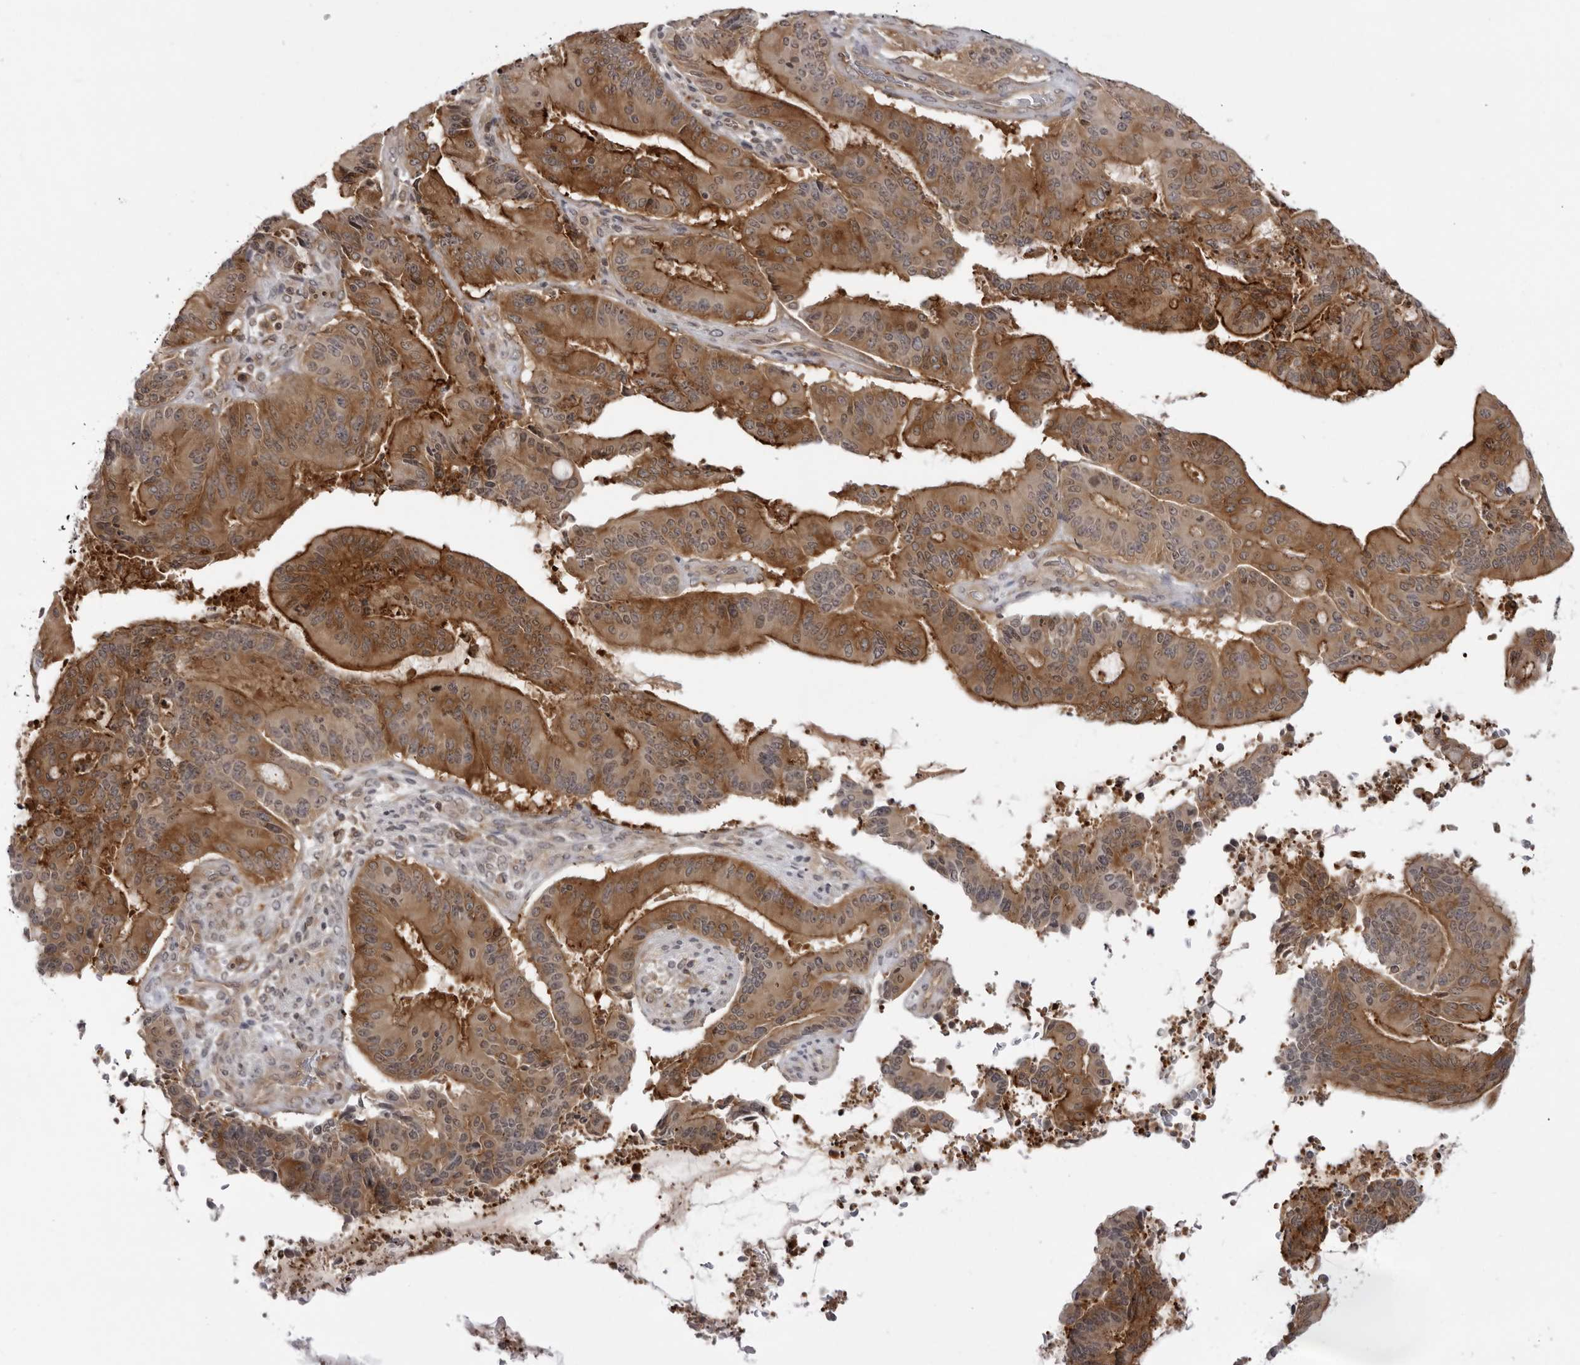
{"staining": {"intensity": "strong", "quantity": "25%-75%", "location": "cytoplasmic/membranous"}, "tissue": "liver cancer", "cell_type": "Tumor cells", "image_type": "cancer", "snomed": [{"axis": "morphology", "description": "Normal tissue, NOS"}, {"axis": "morphology", "description": "Cholangiocarcinoma"}, {"axis": "topography", "description": "Liver"}, {"axis": "topography", "description": "Peripheral nerve tissue"}], "caption": "Immunohistochemical staining of human liver cholangiocarcinoma exhibits high levels of strong cytoplasmic/membranous expression in about 25%-75% of tumor cells. The staining is performed using DAB brown chromogen to label protein expression. The nuclei are counter-stained blue using hematoxylin.", "gene": "USP43", "patient": {"sex": "female", "age": 73}}